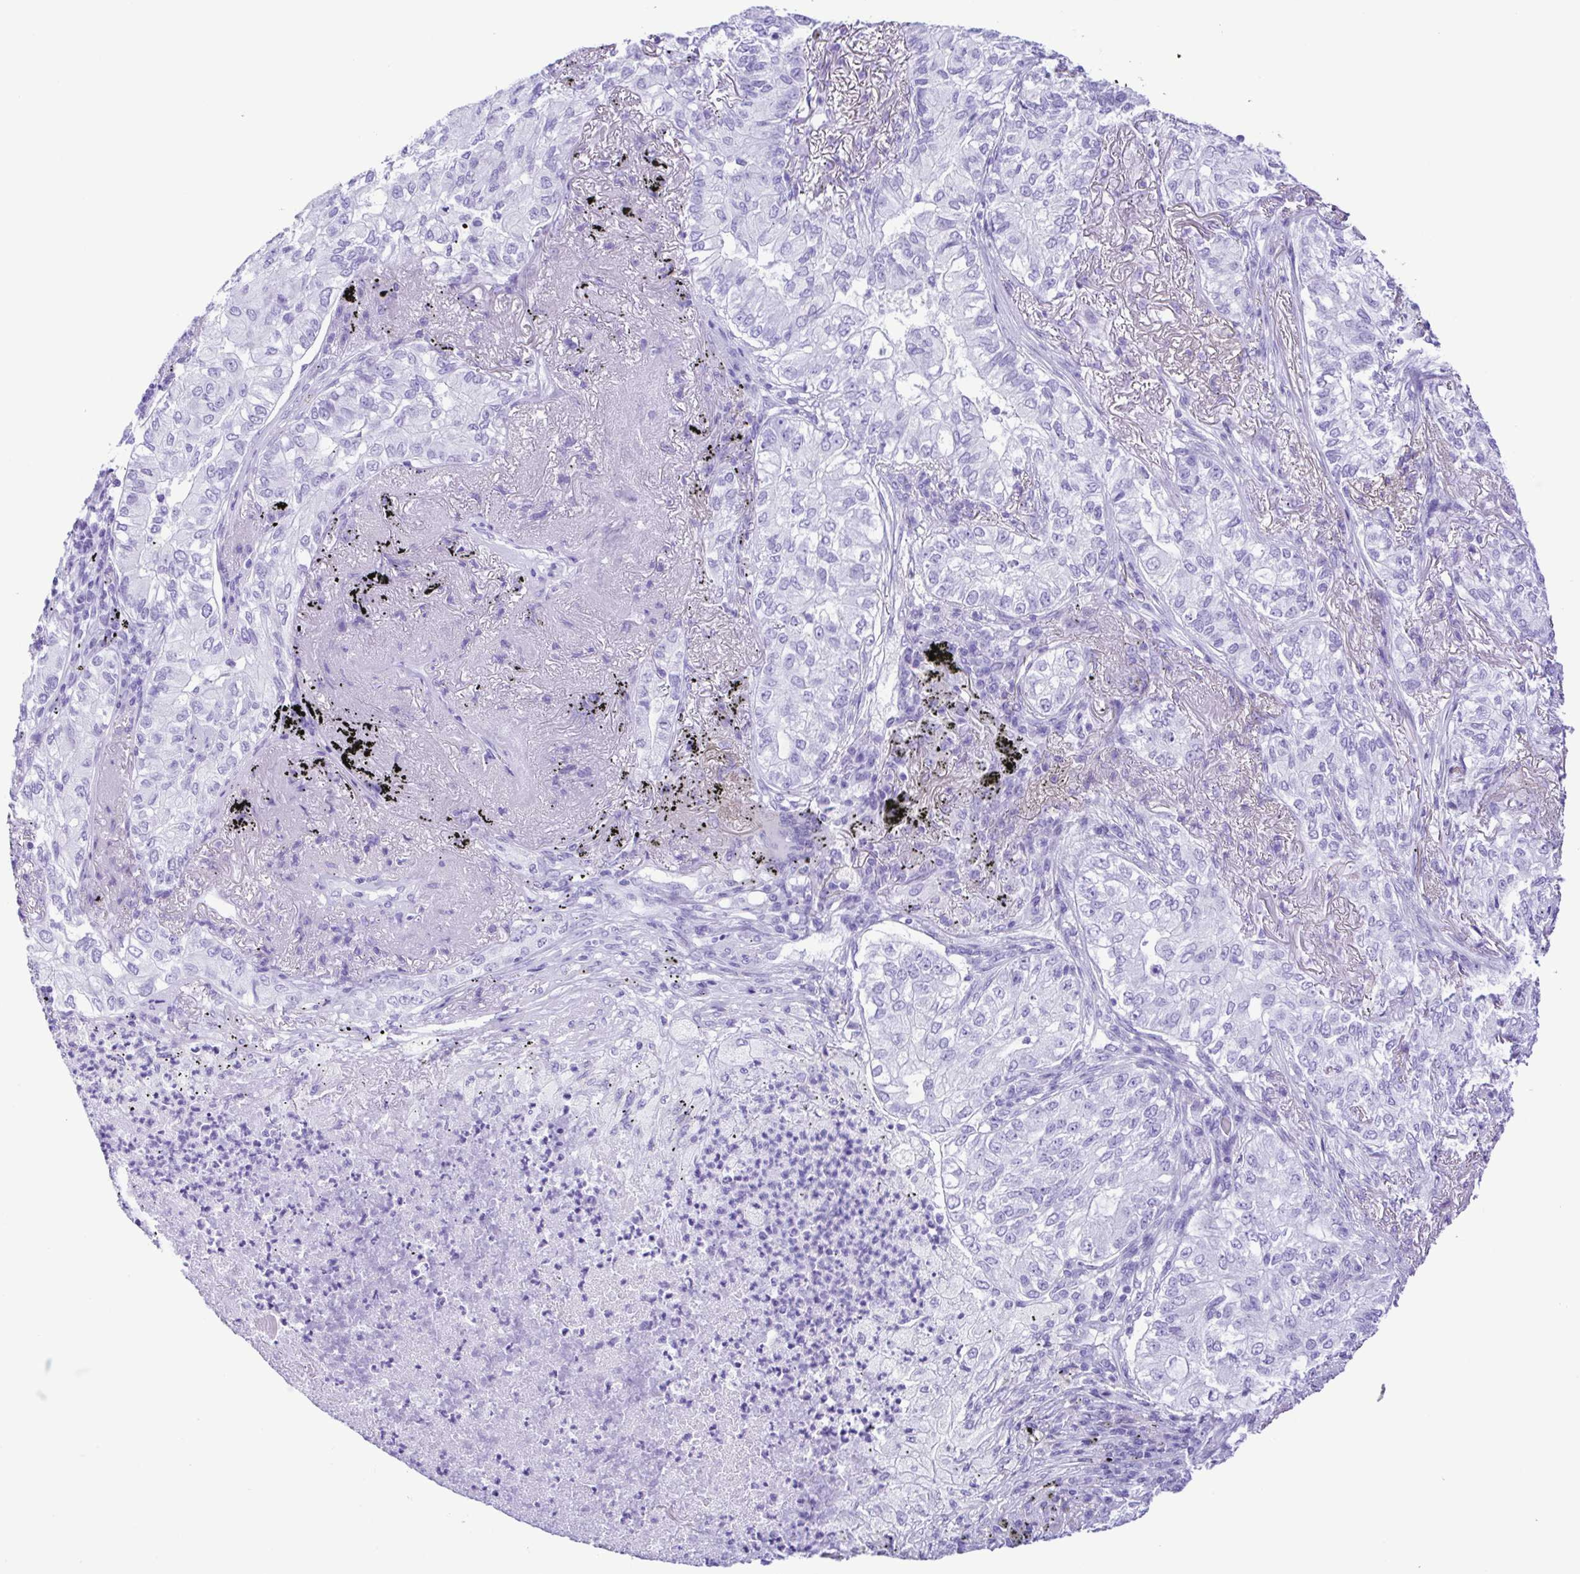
{"staining": {"intensity": "negative", "quantity": "none", "location": "none"}, "tissue": "lung cancer", "cell_type": "Tumor cells", "image_type": "cancer", "snomed": [{"axis": "morphology", "description": "Adenocarcinoma, NOS"}, {"axis": "topography", "description": "Lung"}], "caption": "The micrograph displays no significant expression in tumor cells of adenocarcinoma (lung).", "gene": "ERP27", "patient": {"sex": "female", "age": 73}}